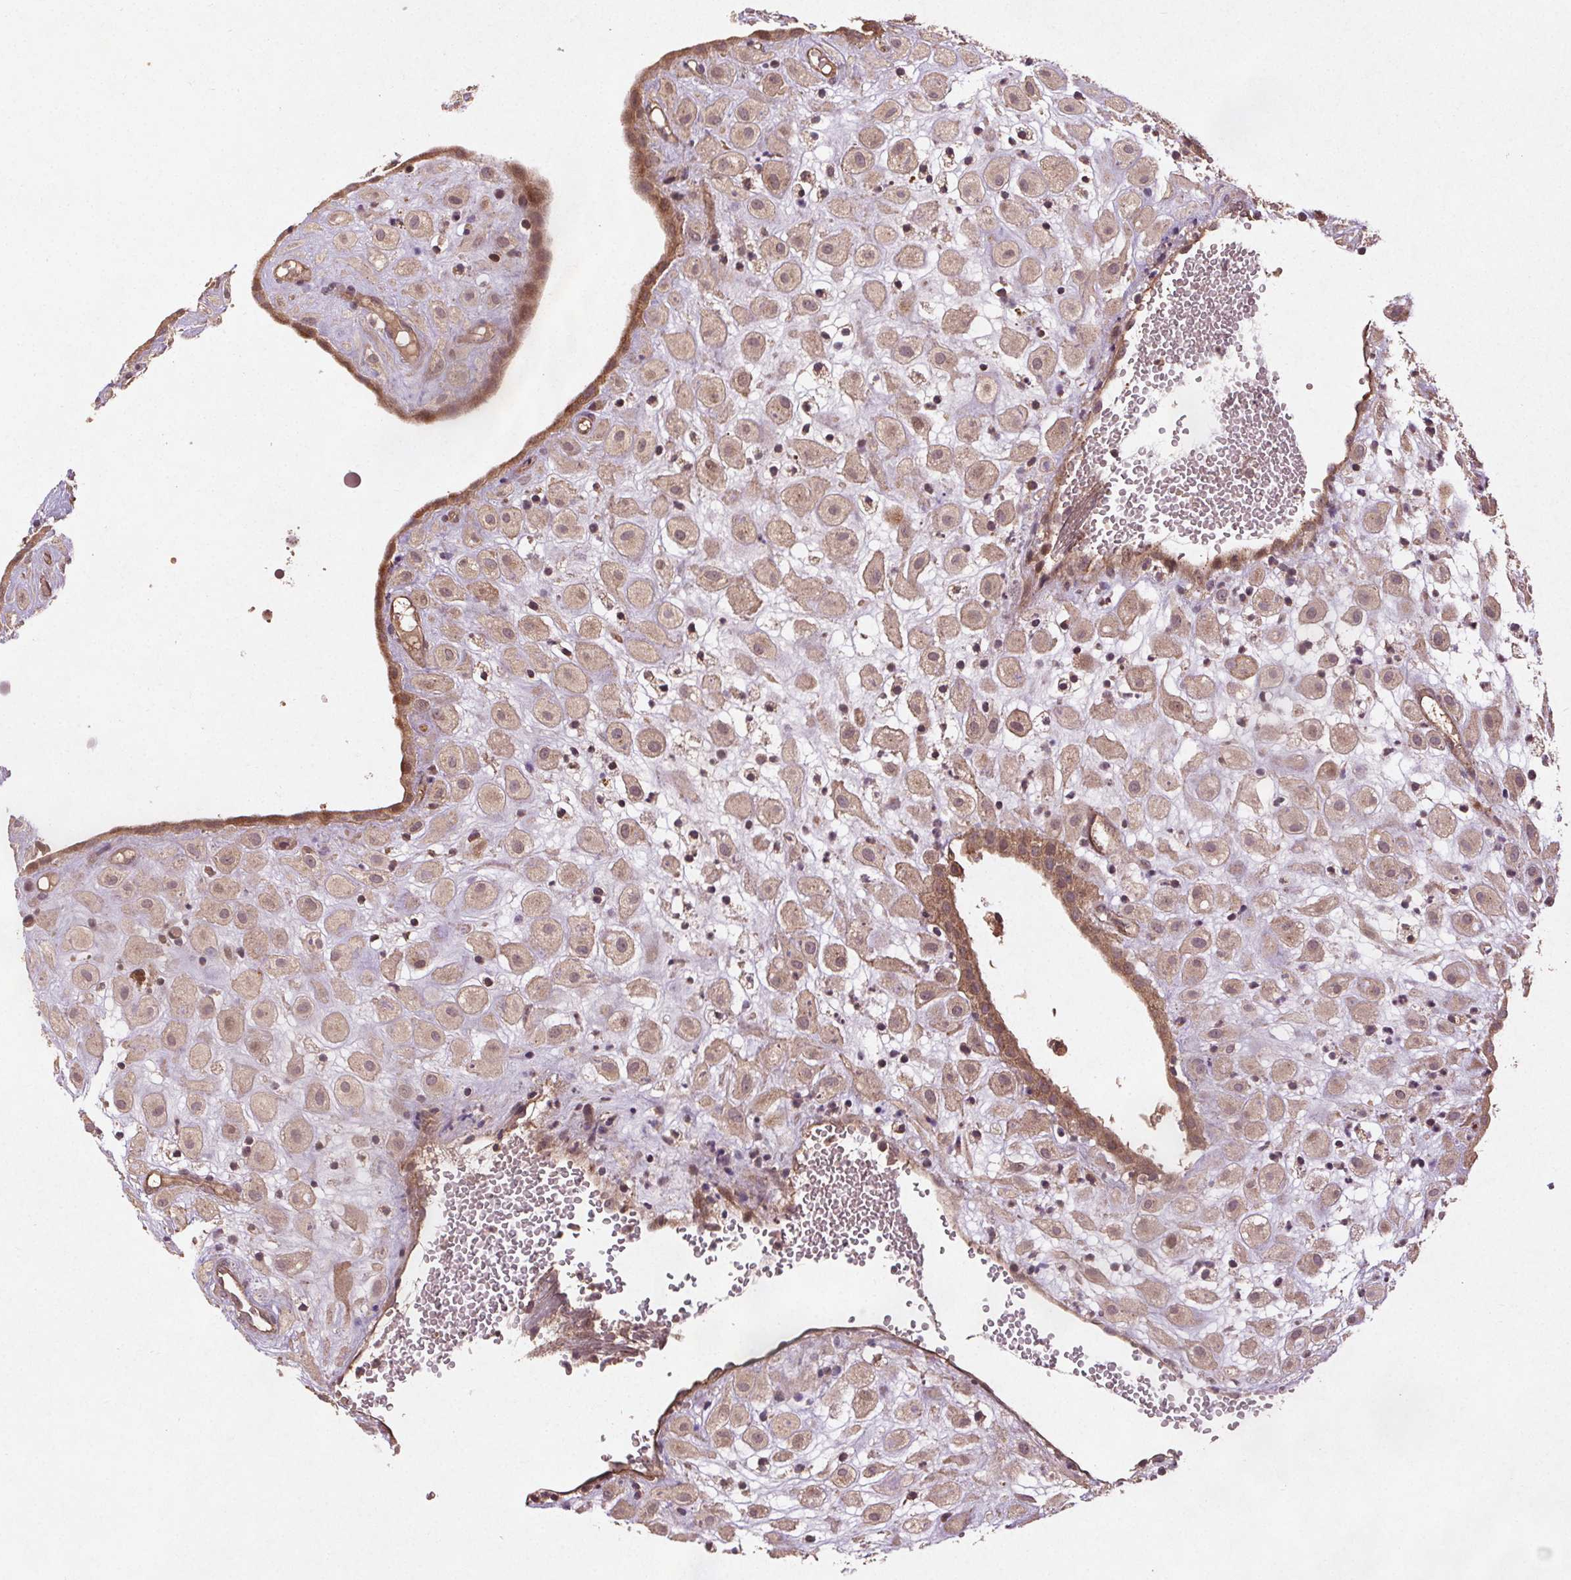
{"staining": {"intensity": "weak", "quantity": ">75%", "location": "cytoplasmic/membranous"}, "tissue": "placenta", "cell_type": "Decidual cells", "image_type": "normal", "snomed": [{"axis": "morphology", "description": "Normal tissue, NOS"}, {"axis": "topography", "description": "Placenta"}], "caption": "High-magnification brightfield microscopy of benign placenta stained with DAB (brown) and counterstained with hematoxylin (blue). decidual cells exhibit weak cytoplasmic/membranous staining is identified in about>75% of cells.", "gene": "SEC14L2", "patient": {"sex": "female", "age": 24}}